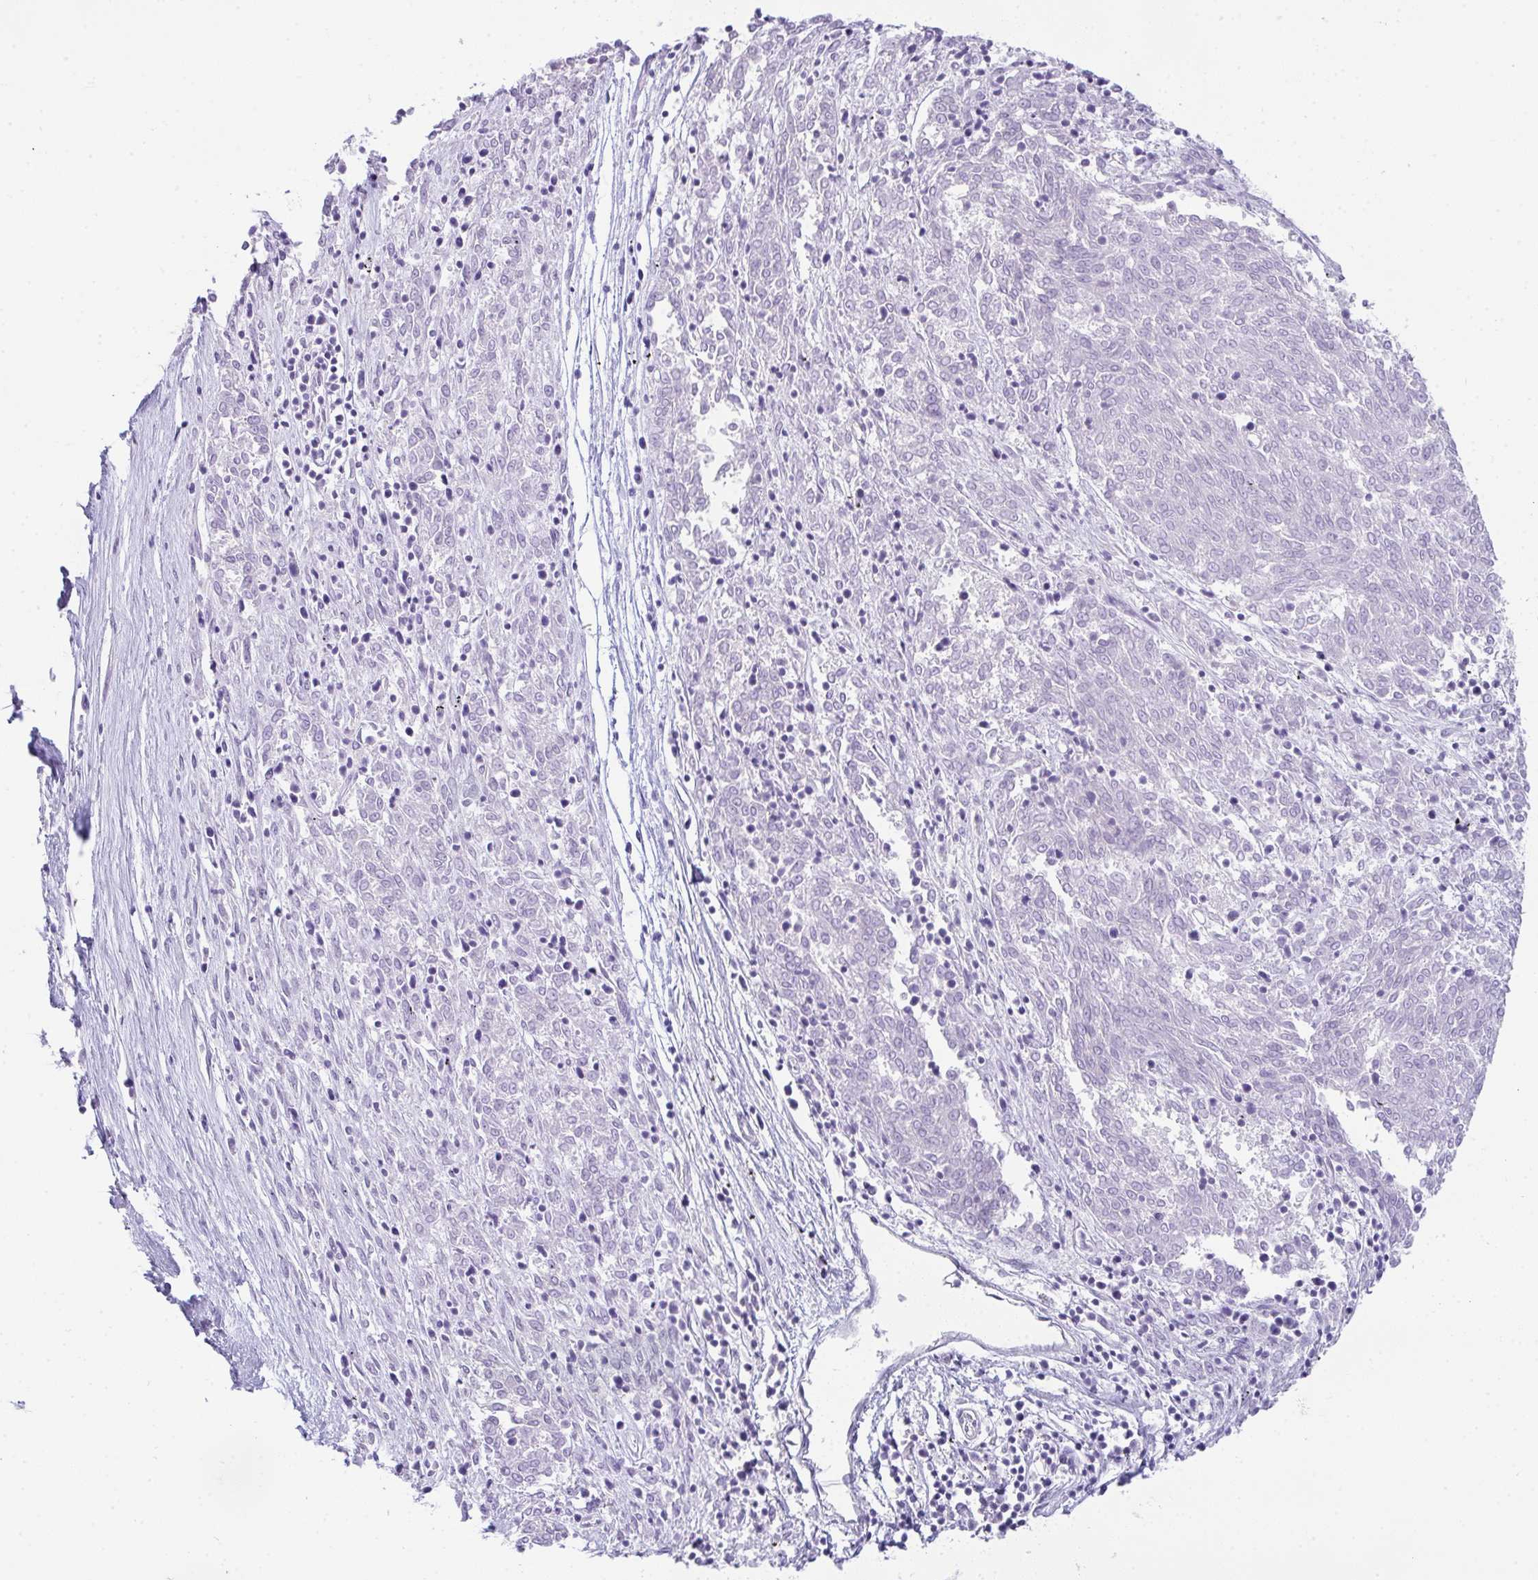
{"staining": {"intensity": "negative", "quantity": "none", "location": "none"}, "tissue": "melanoma", "cell_type": "Tumor cells", "image_type": "cancer", "snomed": [{"axis": "morphology", "description": "Malignant melanoma, NOS"}, {"axis": "topography", "description": "Skin"}], "caption": "An image of melanoma stained for a protein displays no brown staining in tumor cells.", "gene": "CDRT15", "patient": {"sex": "female", "age": 72}}